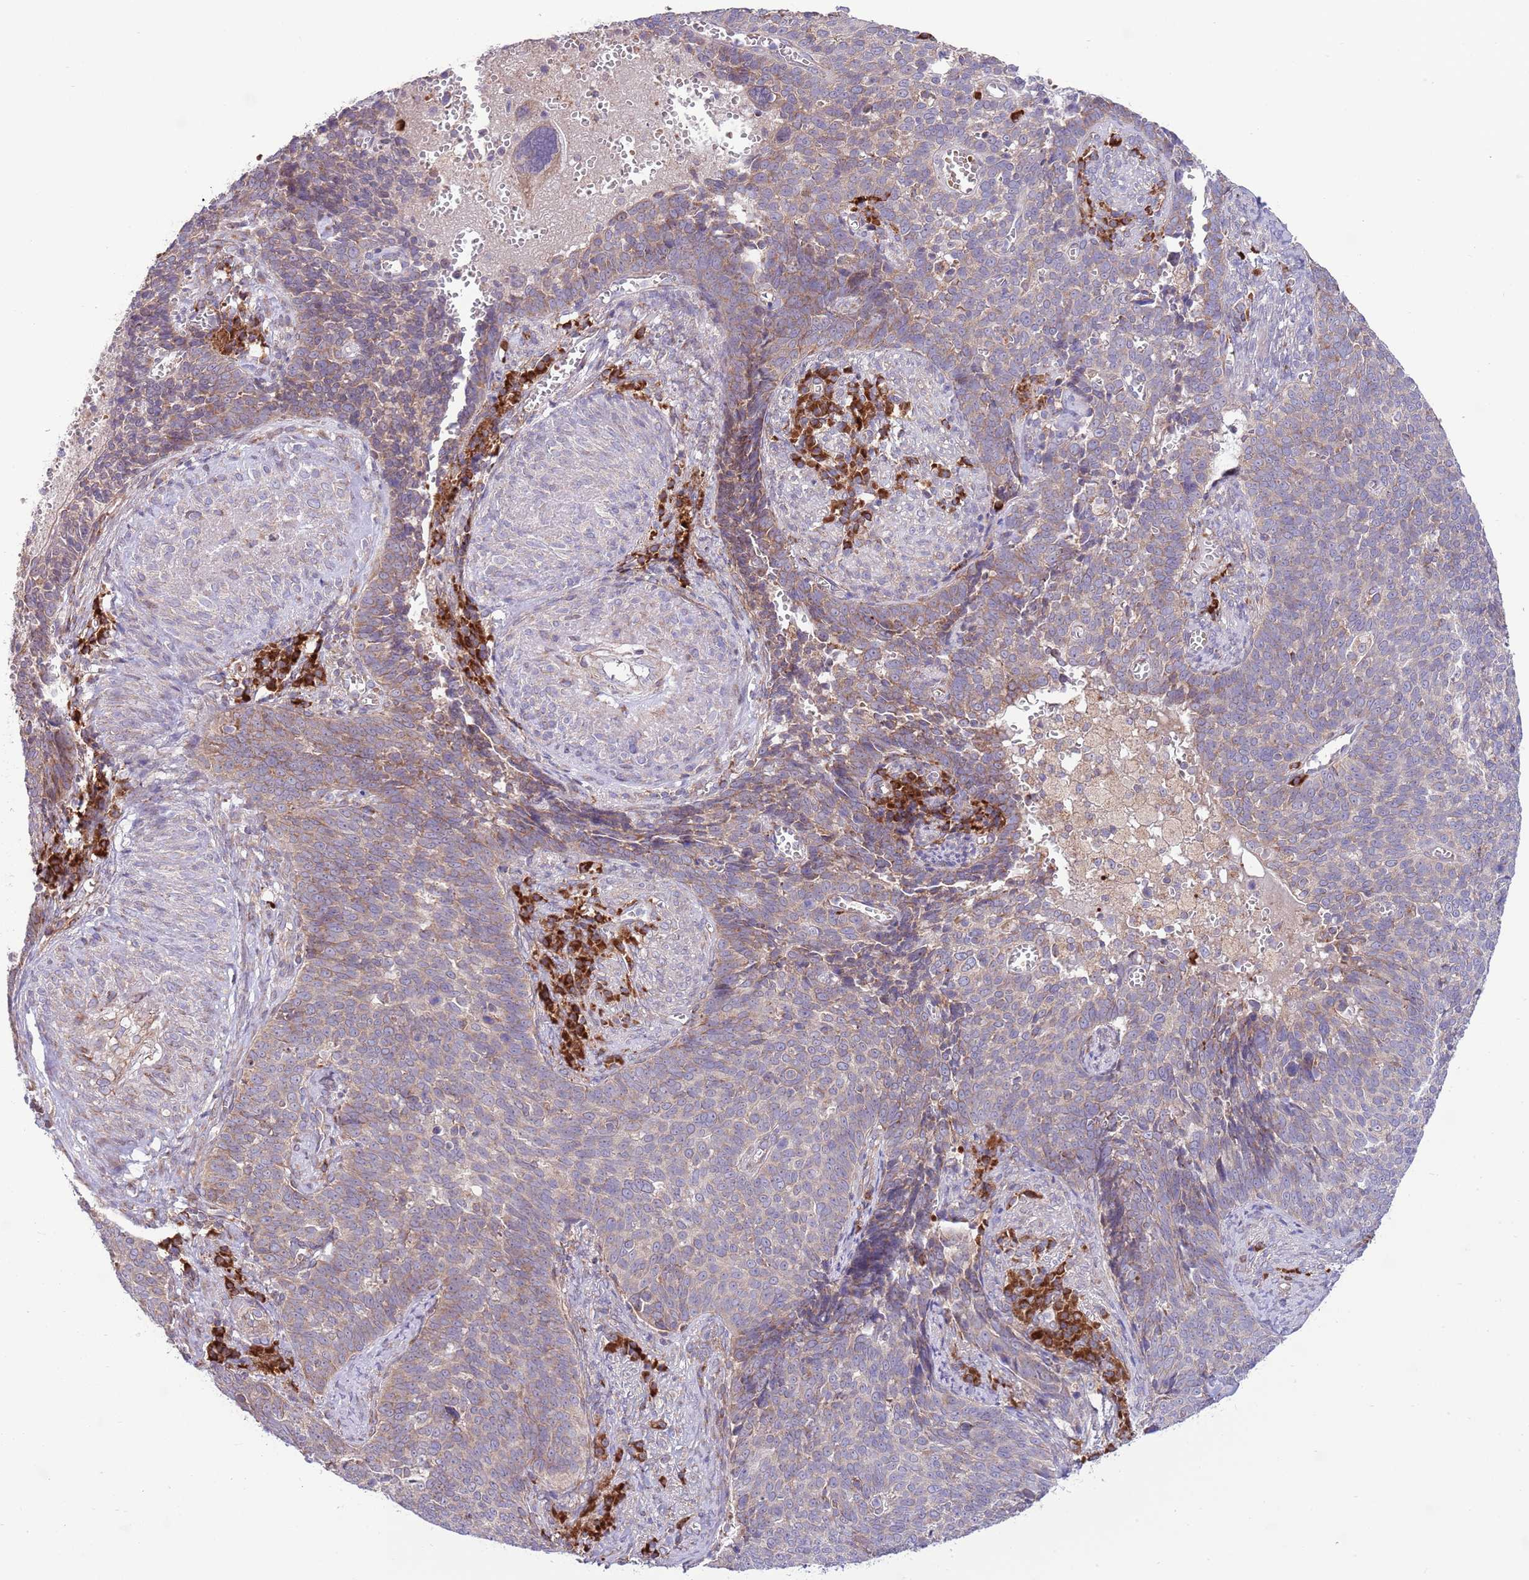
{"staining": {"intensity": "weak", "quantity": ">75%", "location": "cytoplasmic/membranous"}, "tissue": "cervical cancer", "cell_type": "Tumor cells", "image_type": "cancer", "snomed": [{"axis": "morphology", "description": "Normal tissue, NOS"}, {"axis": "morphology", "description": "Squamous cell carcinoma, NOS"}, {"axis": "topography", "description": "Cervix"}], "caption": "Immunohistochemical staining of human cervical squamous cell carcinoma reveals low levels of weak cytoplasmic/membranous positivity in about >75% of tumor cells.", "gene": "DAND5", "patient": {"sex": "female", "age": 39}}